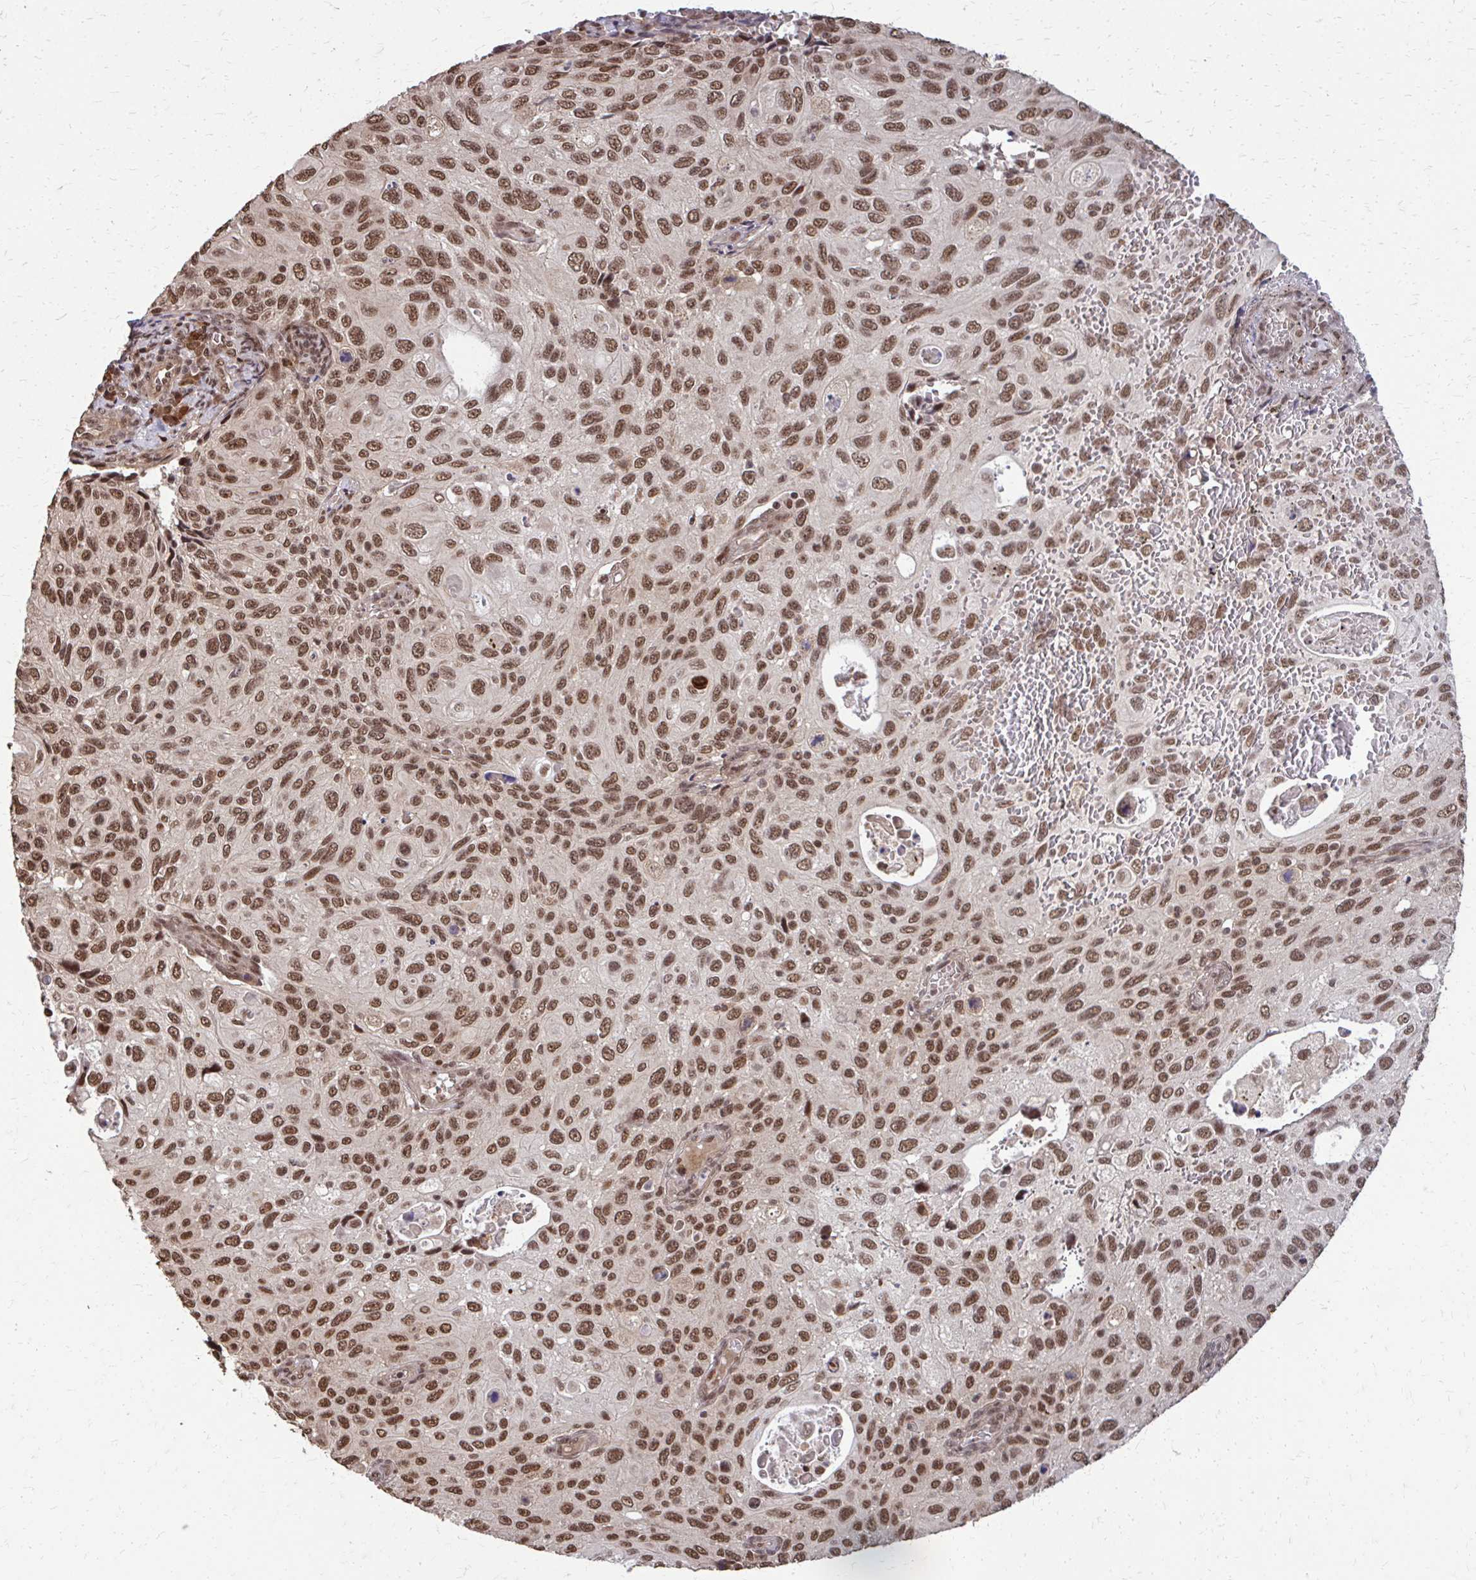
{"staining": {"intensity": "moderate", "quantity": ">75%", "location": "nuclear"}, "tissue": "cervical cancer", "cell_type": "Tumor cells", "image_type": "cancer", "snomed": [{"axis": "morphology", "description": "Squamous cell carcinoma, NOS"}, {"axis": "topography", "description": "Cervix"}], "caption": "Protein analysis of cervical cancer (squamous cell carcinoma) tissue demonstrates moderate nuclear staining in approximately >75% of tumor cells. The staining was performed using DAB, with brown indicating positive protein expression. Nuclei are stained blue with hematoxylin.", "gene": "SS18", "patient": {"sex": "female", "age": 70}}